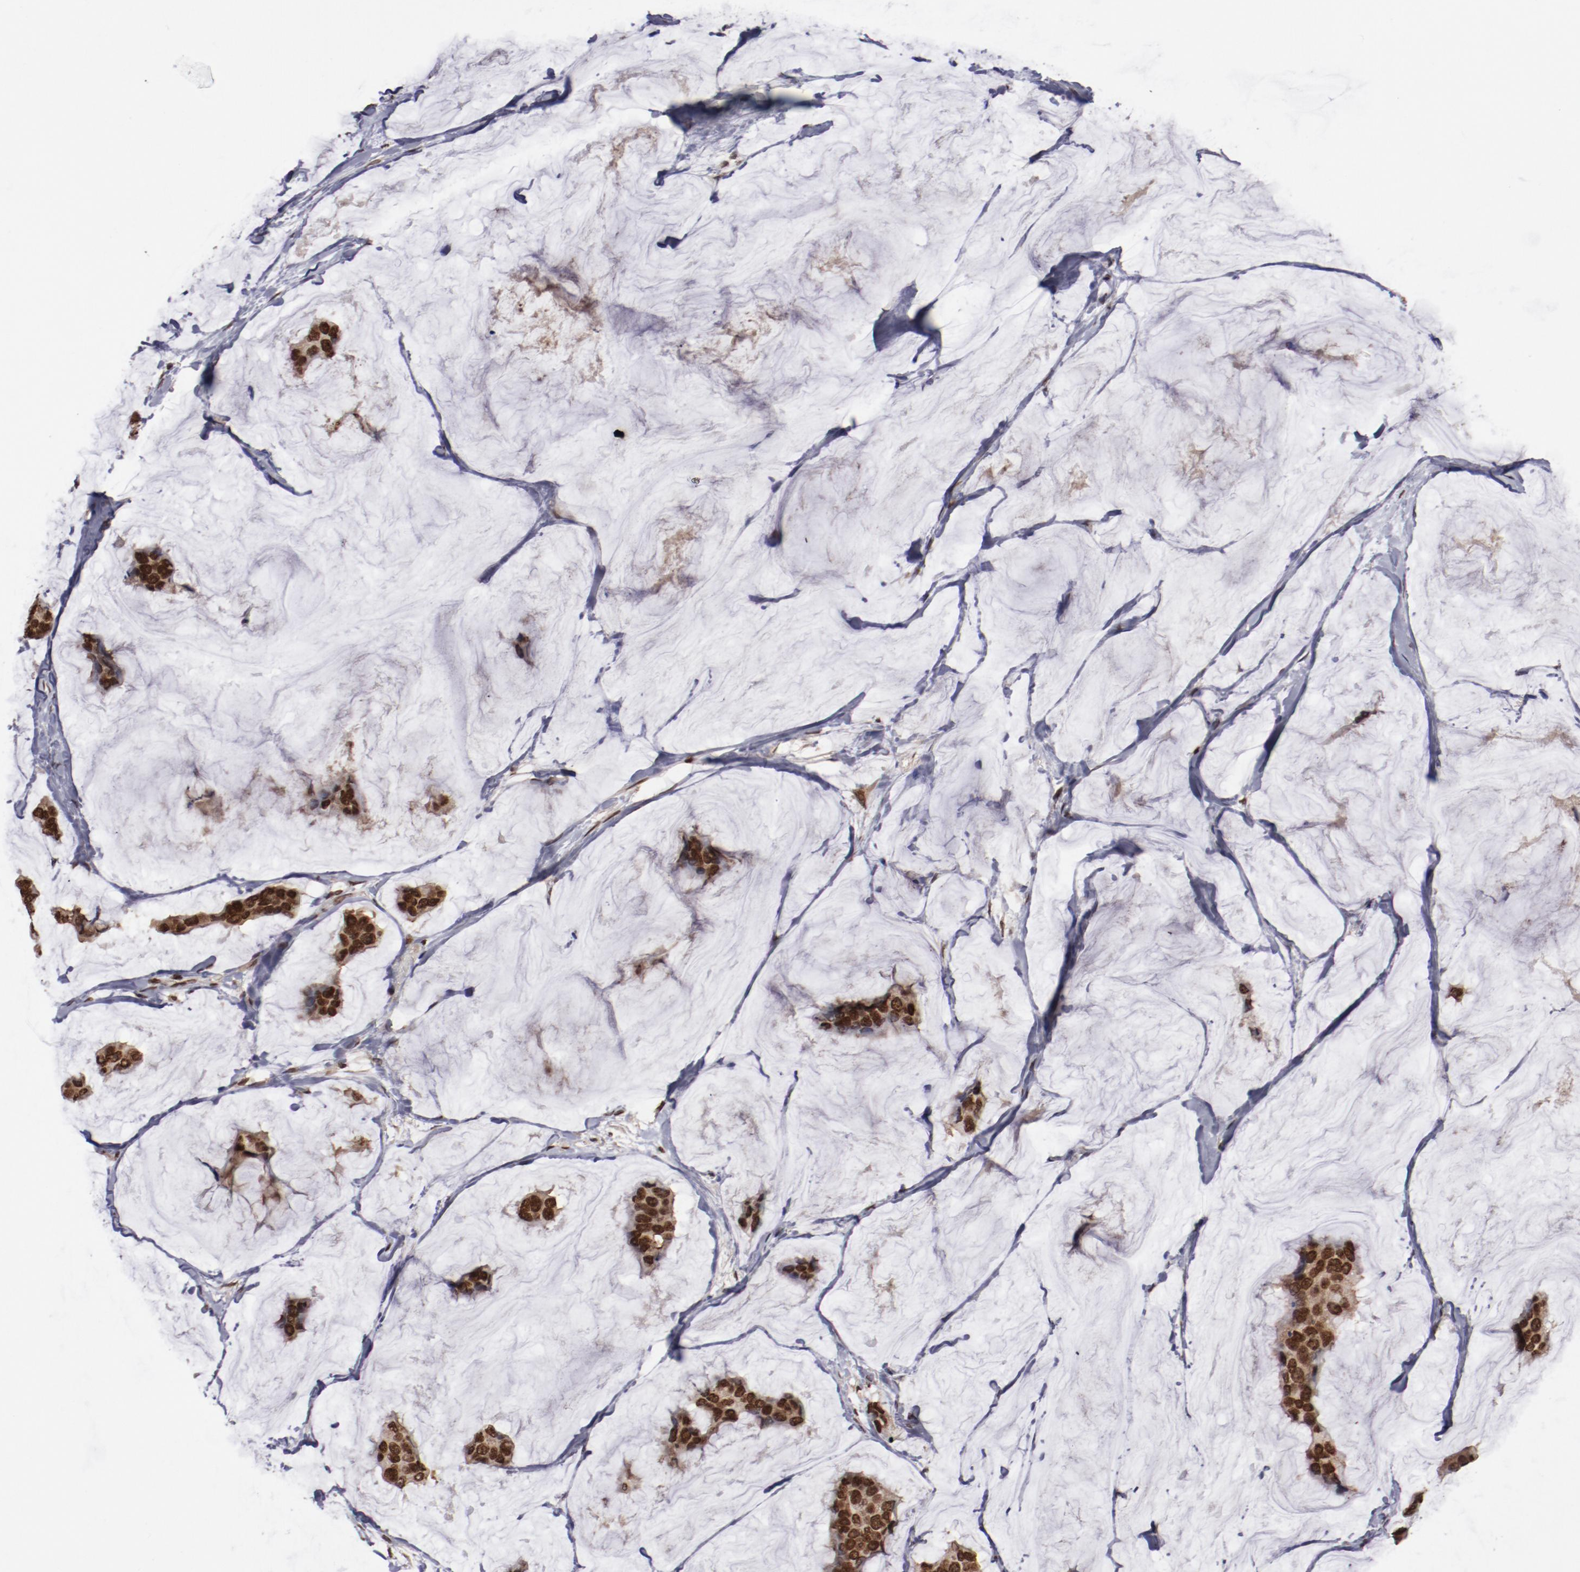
{"staining": {"intensity": "strong", "quantity": ">75%", "location": "cytoplasmic/membranous,nuclear"}, "tissue": "breast cancer", "cell_type": "Tumor cells", "image_type": "cancer", "snomed": [{"axis": "morphology", "description": "Normal tissue, NOS"}, {"axis": "morphology", "description": "Duct carcinoma"}, {"axis": "topography", "description": "Breast"}], "caption": "Human intraductal carcinoma (breast) stained for a protein (brown) exhibits strong cytoplasmic/membranous and nuclear positive staining in approximately >75% of tumor cells.", "gene": "AKT1", "patient": {"sex": "female", "age": 50}}